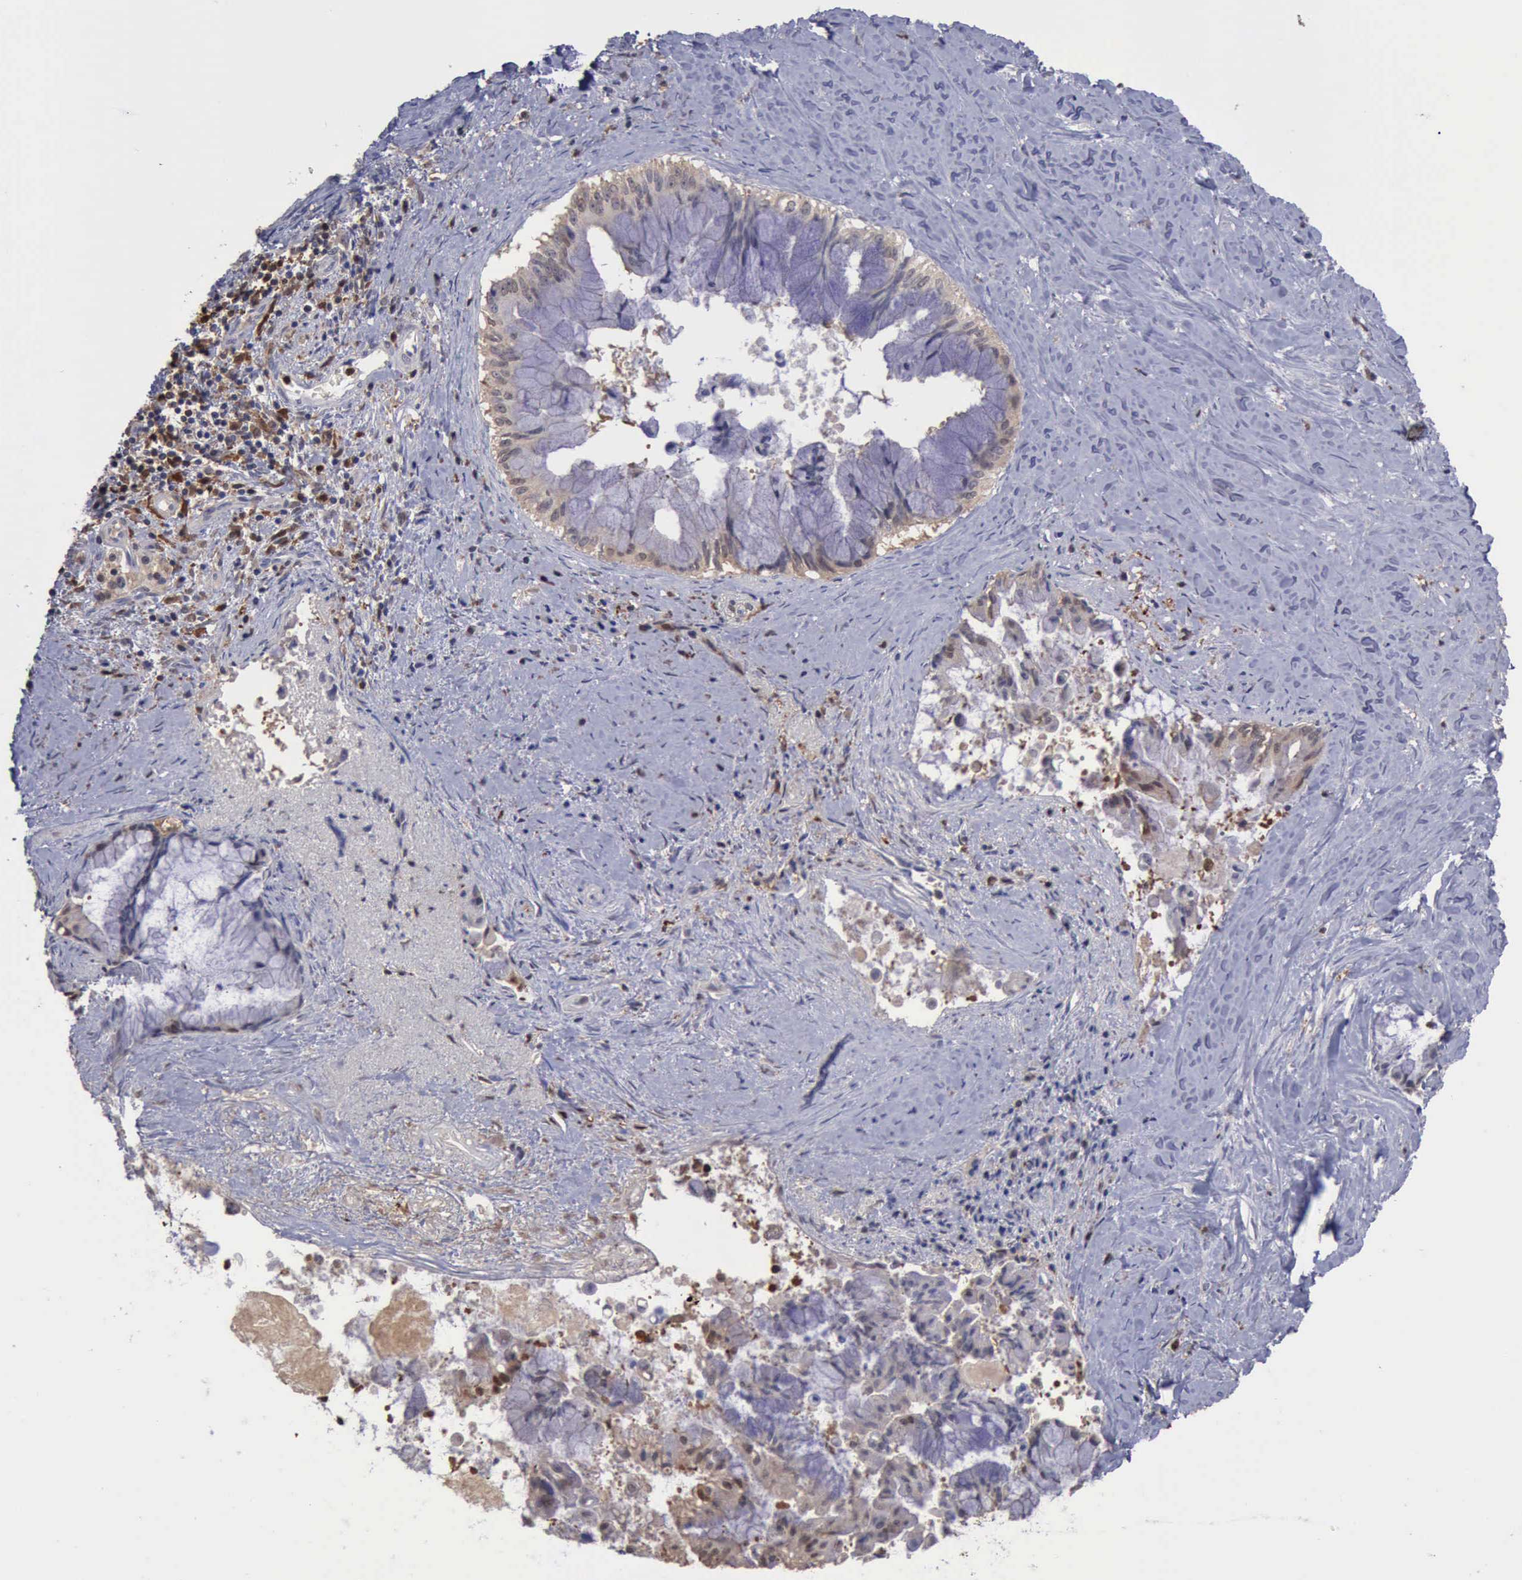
{"staining": {"intensity": "weak", "quantity": "<25%", "location": "cytoplasmic/membranous,nuclear"}, "tissue": "pancreatic cancer", "cell_type": "Tumor cells", "image_type": "cancer", "snomed": [{"axis": "morphology", "description": "Adenocarcinoma, NOS"}, {"axis": "topography", "description": "Pancreas"}], "caption": "Photomicrograph shows no protein expression in tumor cells of pancreatic adenocarcinoma tissue. The staining was performed using DAB to visualize the protein expression in brown, while the nuclei were stained in blue with hematoxylin (Magnification: 20x).", "gene": "STAT1", "patient": {"sex": "male", "age": 59}}